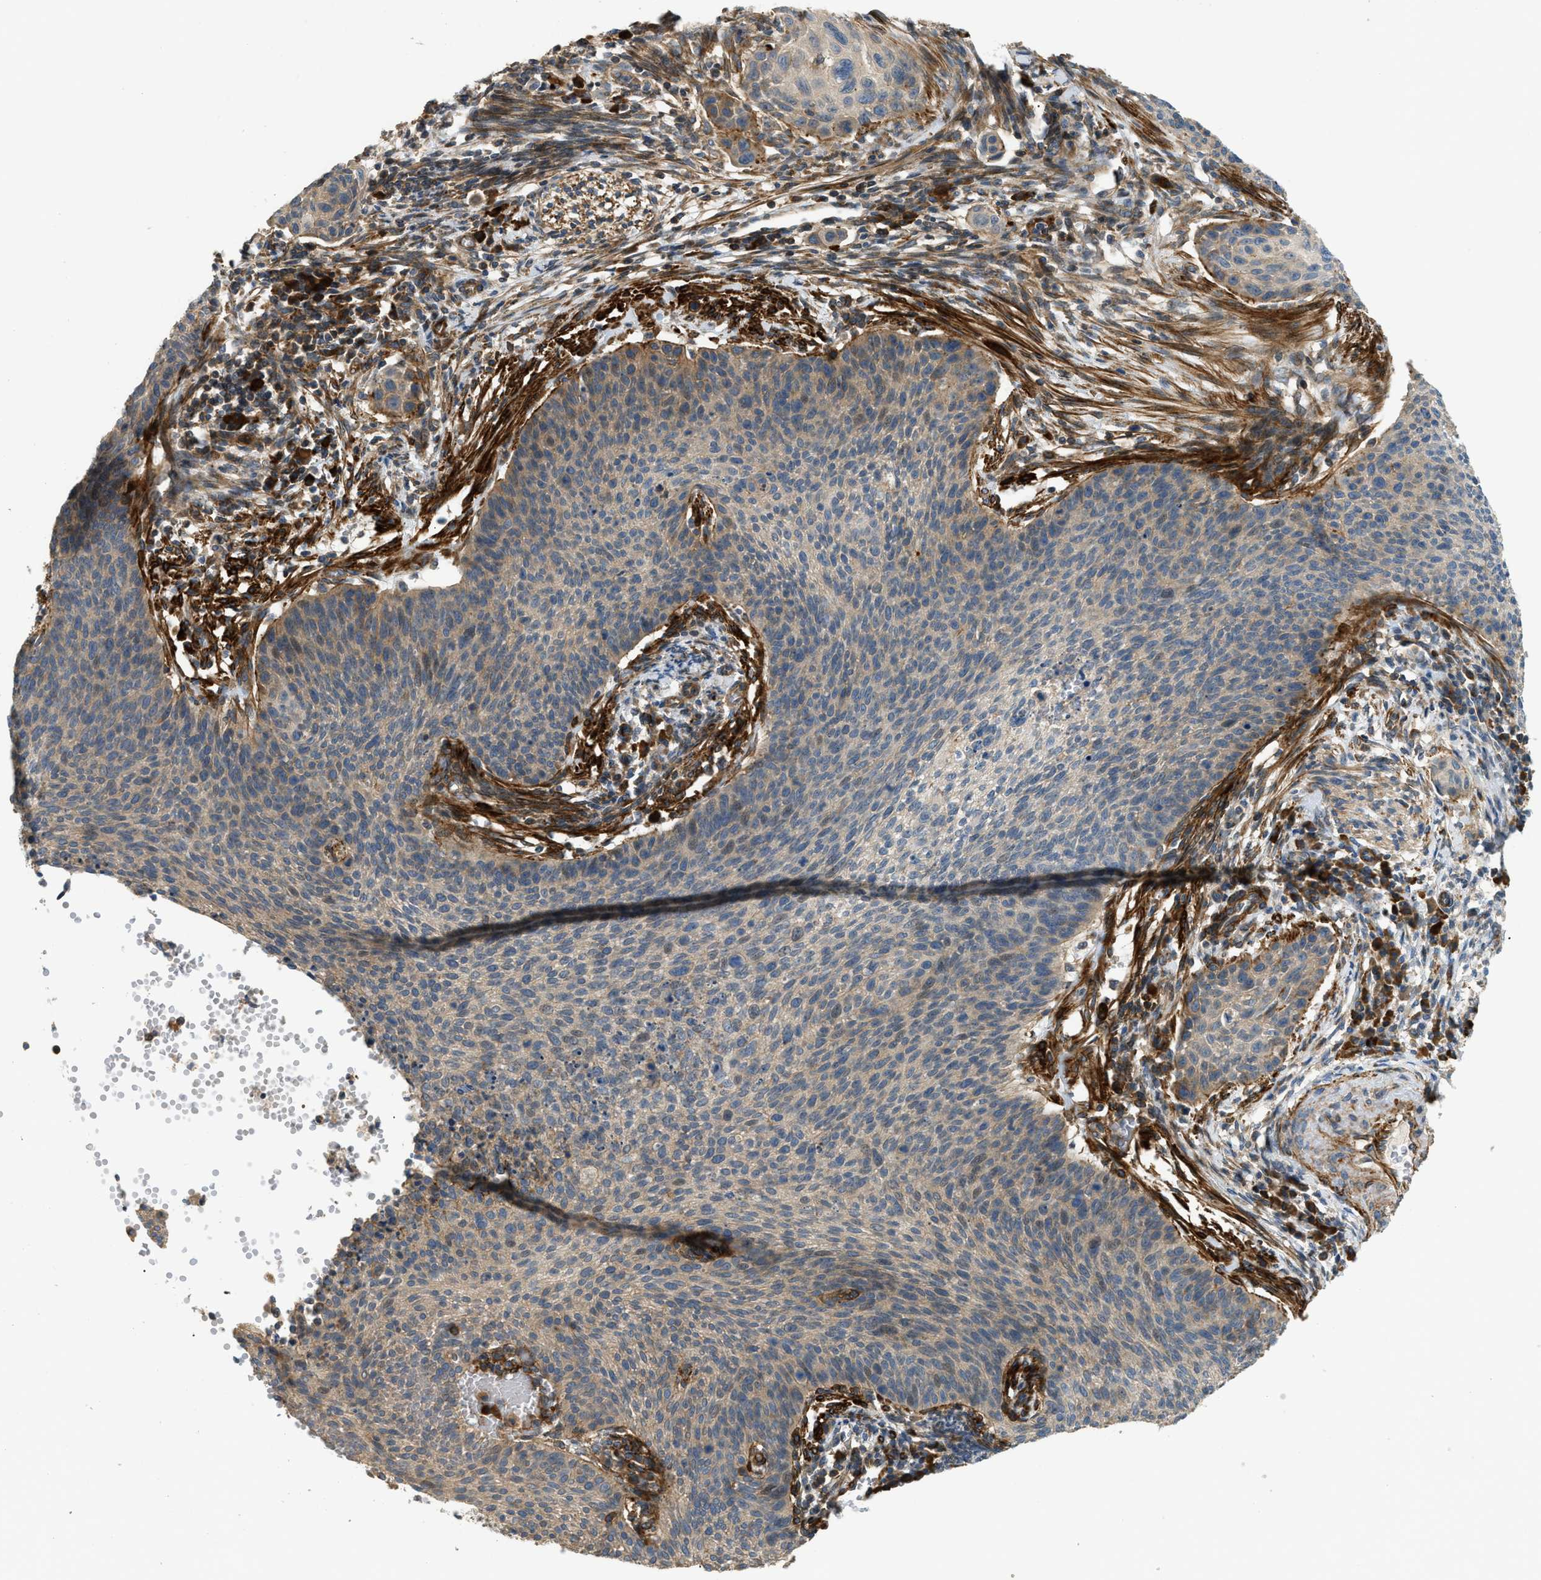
{"staining": {"intensity": "moderate", "quantity": "<25%", "location": "cytoplasmic/membranous"}, "tissue": "cervical cancer", "cell_type": "Tumor cells", "image_type": "cancer", "snomed": [{"axis": "morphology", "description": "Squamous cell carcinoma, NOS"}, {"axis": "topography", "description": "Cervix"}], "caption": "DAB (3,3'-diaminobenzidine) immunohistochemical staining of squamous cell carcinoma (cervical) shows moderate cytoplasmic/membranous protein staining in about <25% of tumor cells.", "gene": "BTN3A2", "patient": {"sex": "female", "age": 70}}